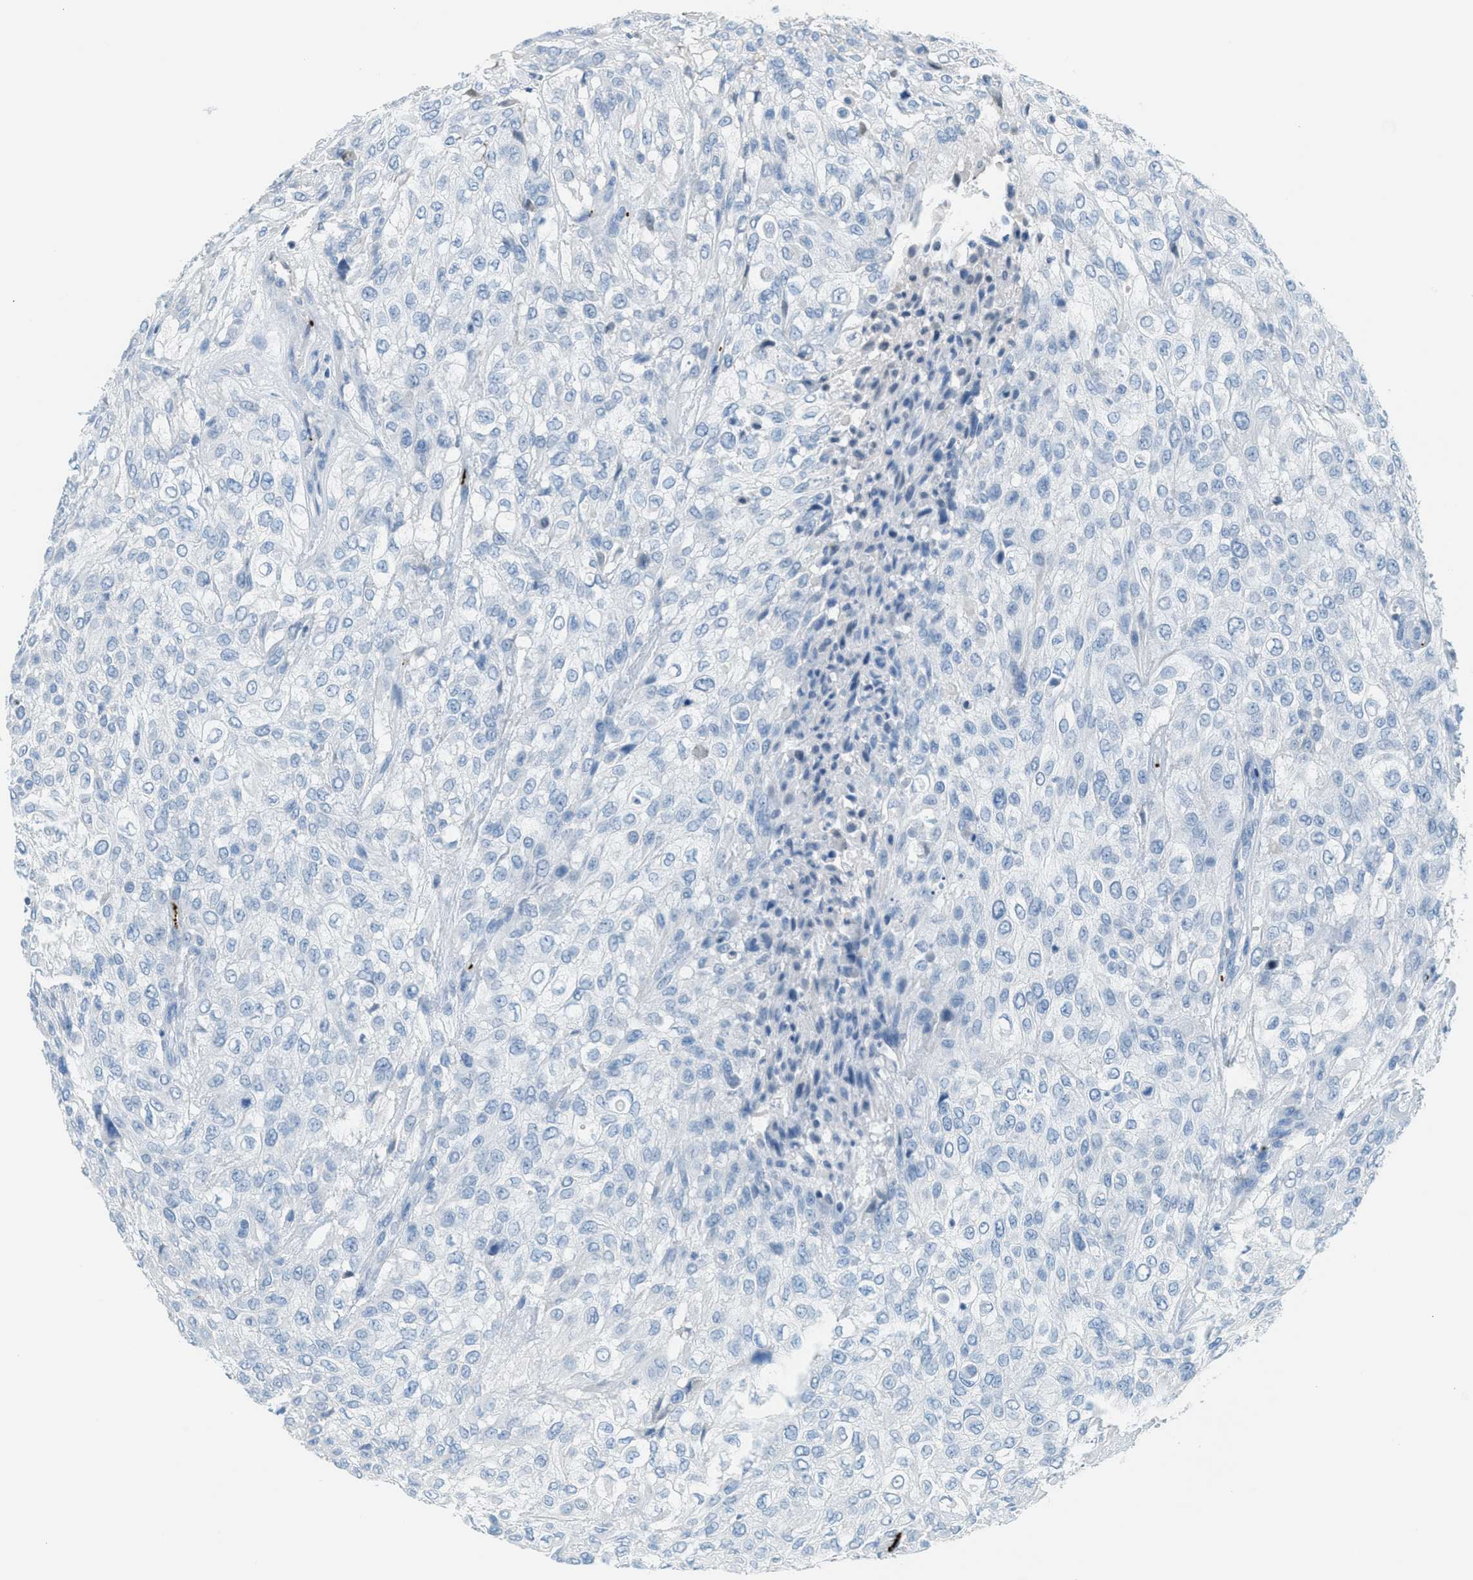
{"staining": {"intensity": "negative", "quantity": "none", "location": "none"}, "tissue": "urothelial cancer", "cell_type": "Tumor cells", "image_type": "cancer", "snomed": [{"axis": "morphology", "description": "Urothelial carcinoma, High grade"}, {"axis": "topography", "description": "Urinary bladder"}], "caption": "This is an IHC histopathology image of human urothelial cancer. There is no staining in tumor cells.", "gene": "PPBP", "patient": {"sex": "male", "age": 57}}